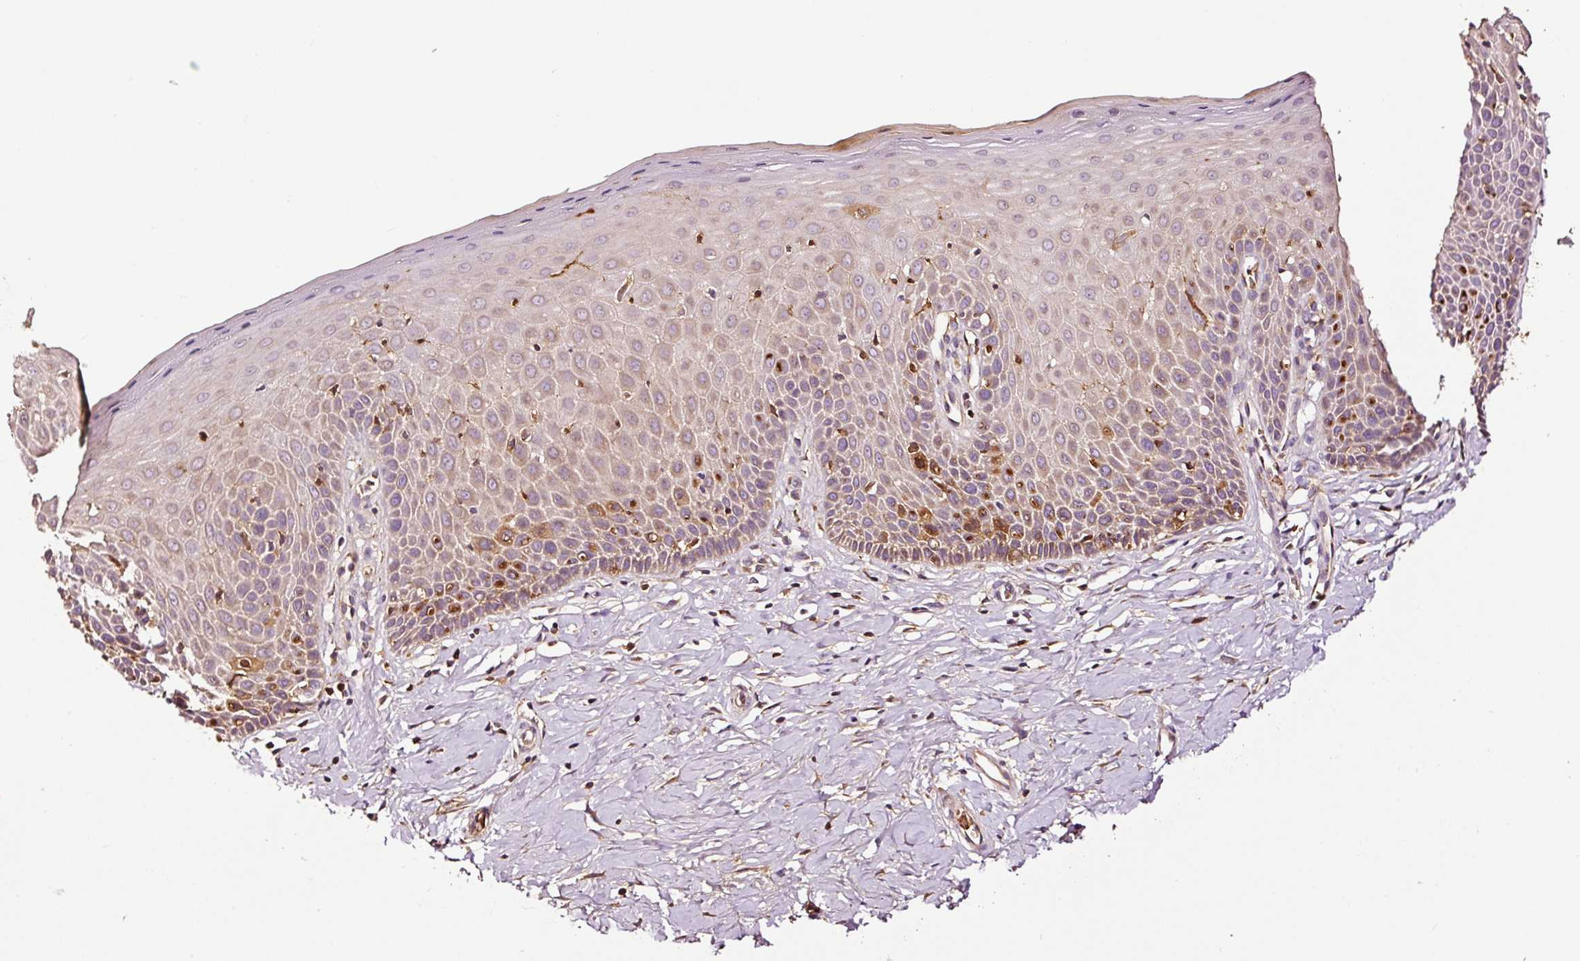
{"staining": {"intensity": "strong", "quantity": ">75%", "location": "cytoplasmic/membranous"}, "tissue": "cervix", "cell_type": "Glandular cells", "image_type": "normal", "snomed": [{"axis": "morphology", "description": "Normal tissue, NOS"}, {"axis": "topography", "description": "Cervix"}], "caption": "Cervix stained with a brown dye displays strong cytoplasmic/membranous positive expression in about >75% of glandular cells.", "gene": "PGLYRP2", "patient": {"sex": "female", "age": 36}}